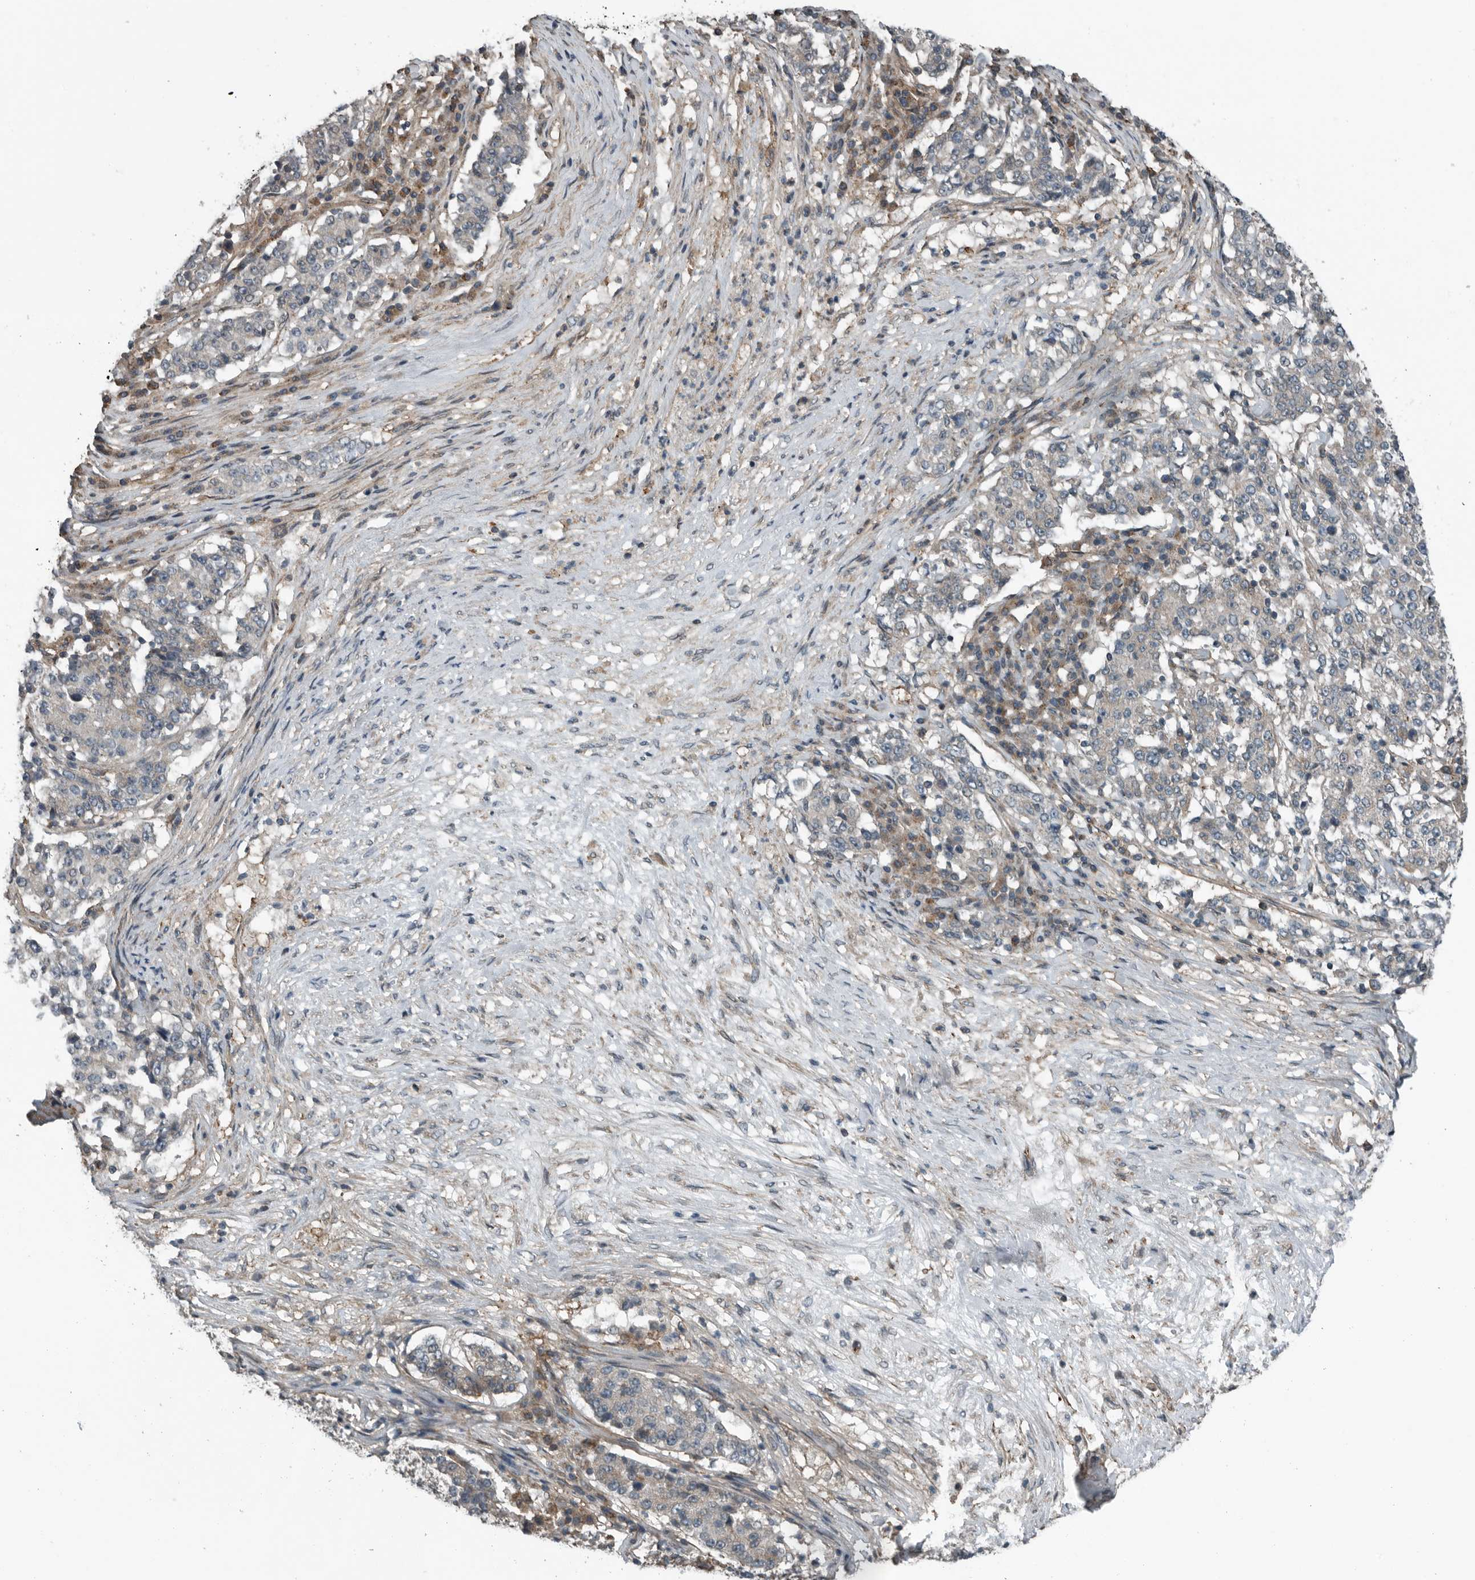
{"staining": {"intensity": "weak", "quantity": "<25%", "location": "cytoplasmic/membranous"}, "tissue": "stomach cancer", "cell_type": "Tumor cells", "image_type": "cancer", "snomed": [{"axis": "morphology", "description": "Adenocarcinoma, NOS"}, {"axis": "topography", "description": "Stomach"}], "caption": "The image demonstrates no staining of tumor cells in stomach adenocarcinoma. (Stains: DAB IHC with hematoxylin counter stain, Microscopy: brightfield microscopy at high magnification).", "gene": "AMFR", "patient": {"sex": "male", "age": 59}}